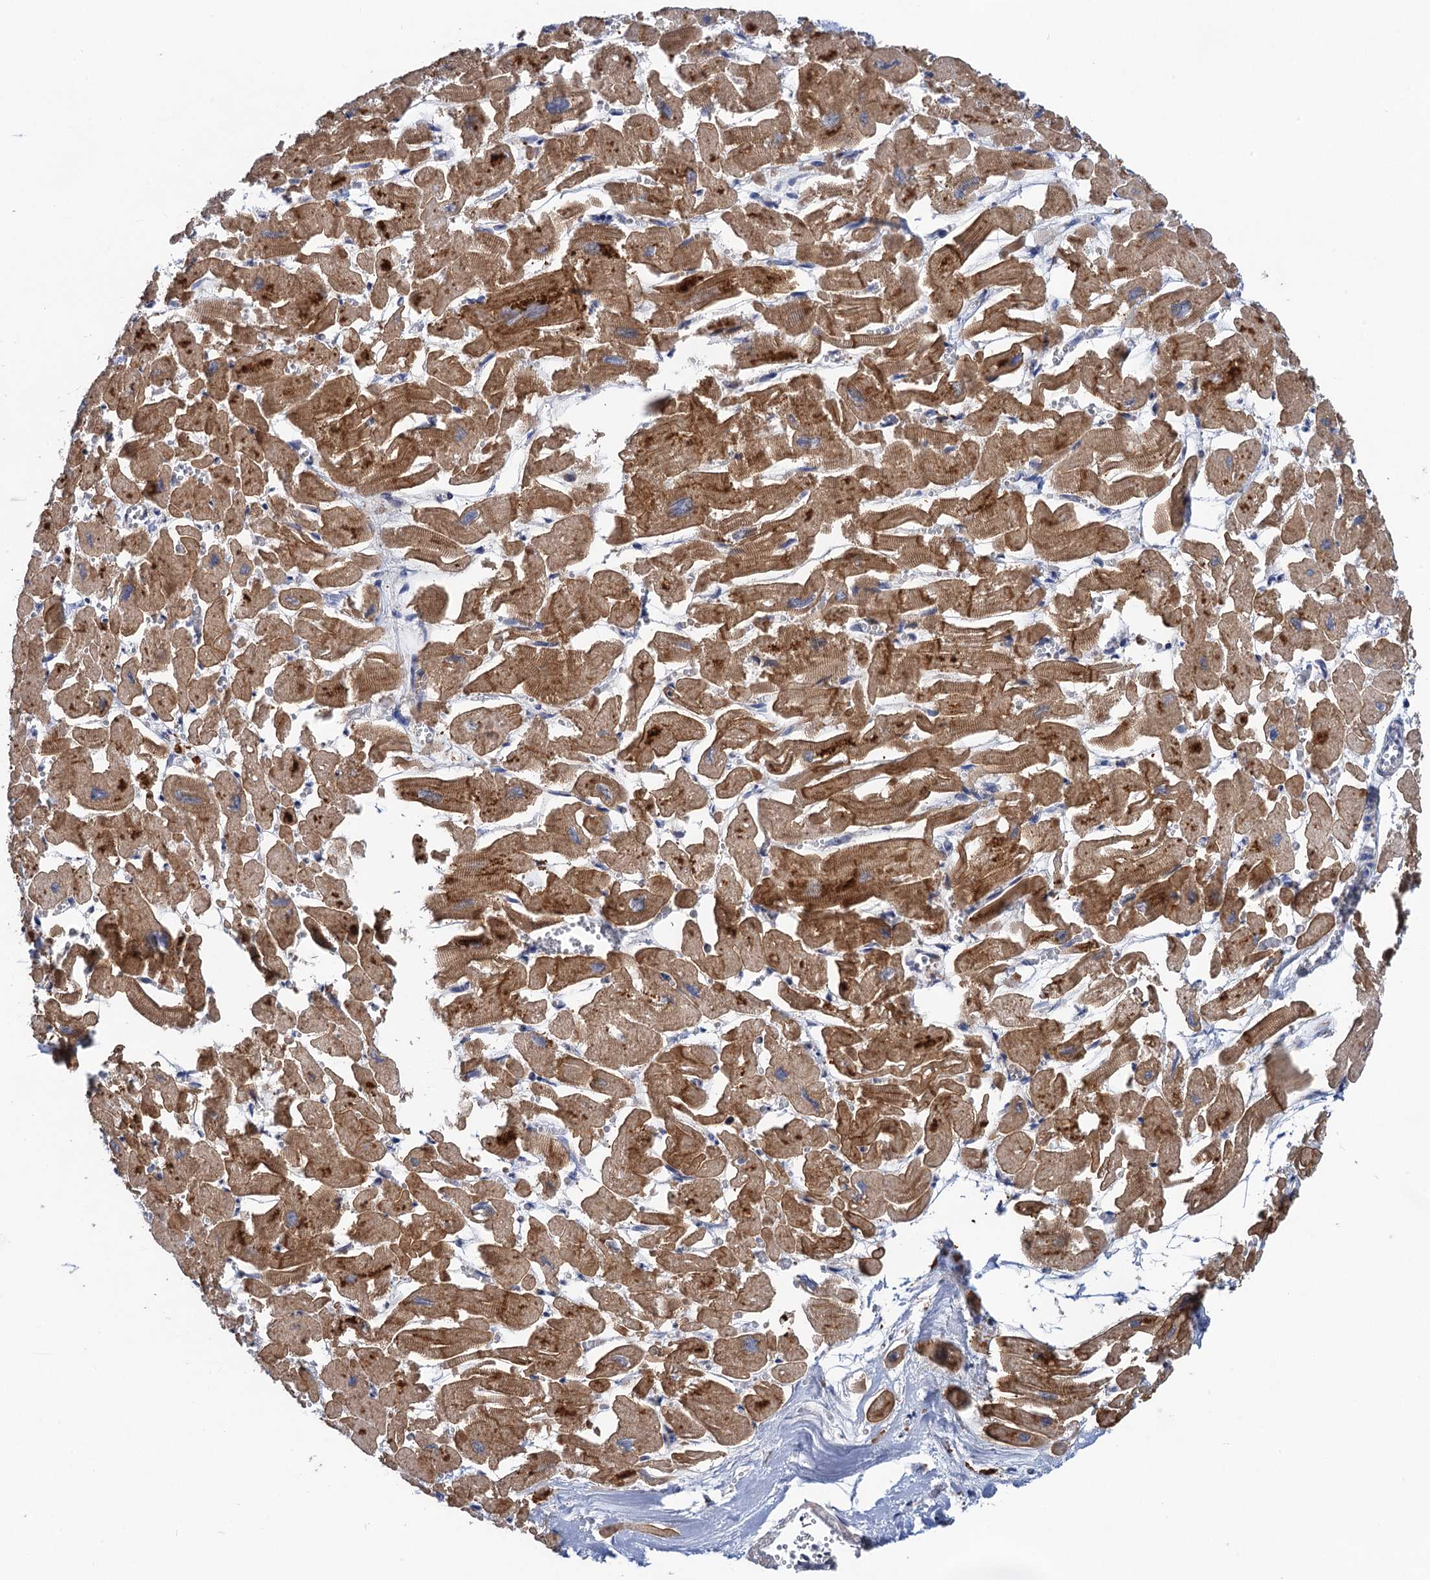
{"staining": {"intensity": "moderate", "quantity": ">75%", "location": "cytoplasmic/membranous"}, "tissue": "heart muscle", "cell_type": "Cardiomyocytes", "image_type": "normal", "snomed": [{"axis": "morphology", "description": "Normal tissue, NOS"}, {"axis": "topography", "description": "Heart"}], "caption": "Human heart muscle stained with a brown dye exhibits moderate cytoplasmic/membranous positive positivity in about >75% of cardiomyocytes.", "gene": "TMEM39B", "patient": {"sex": "male", "age": 54}}